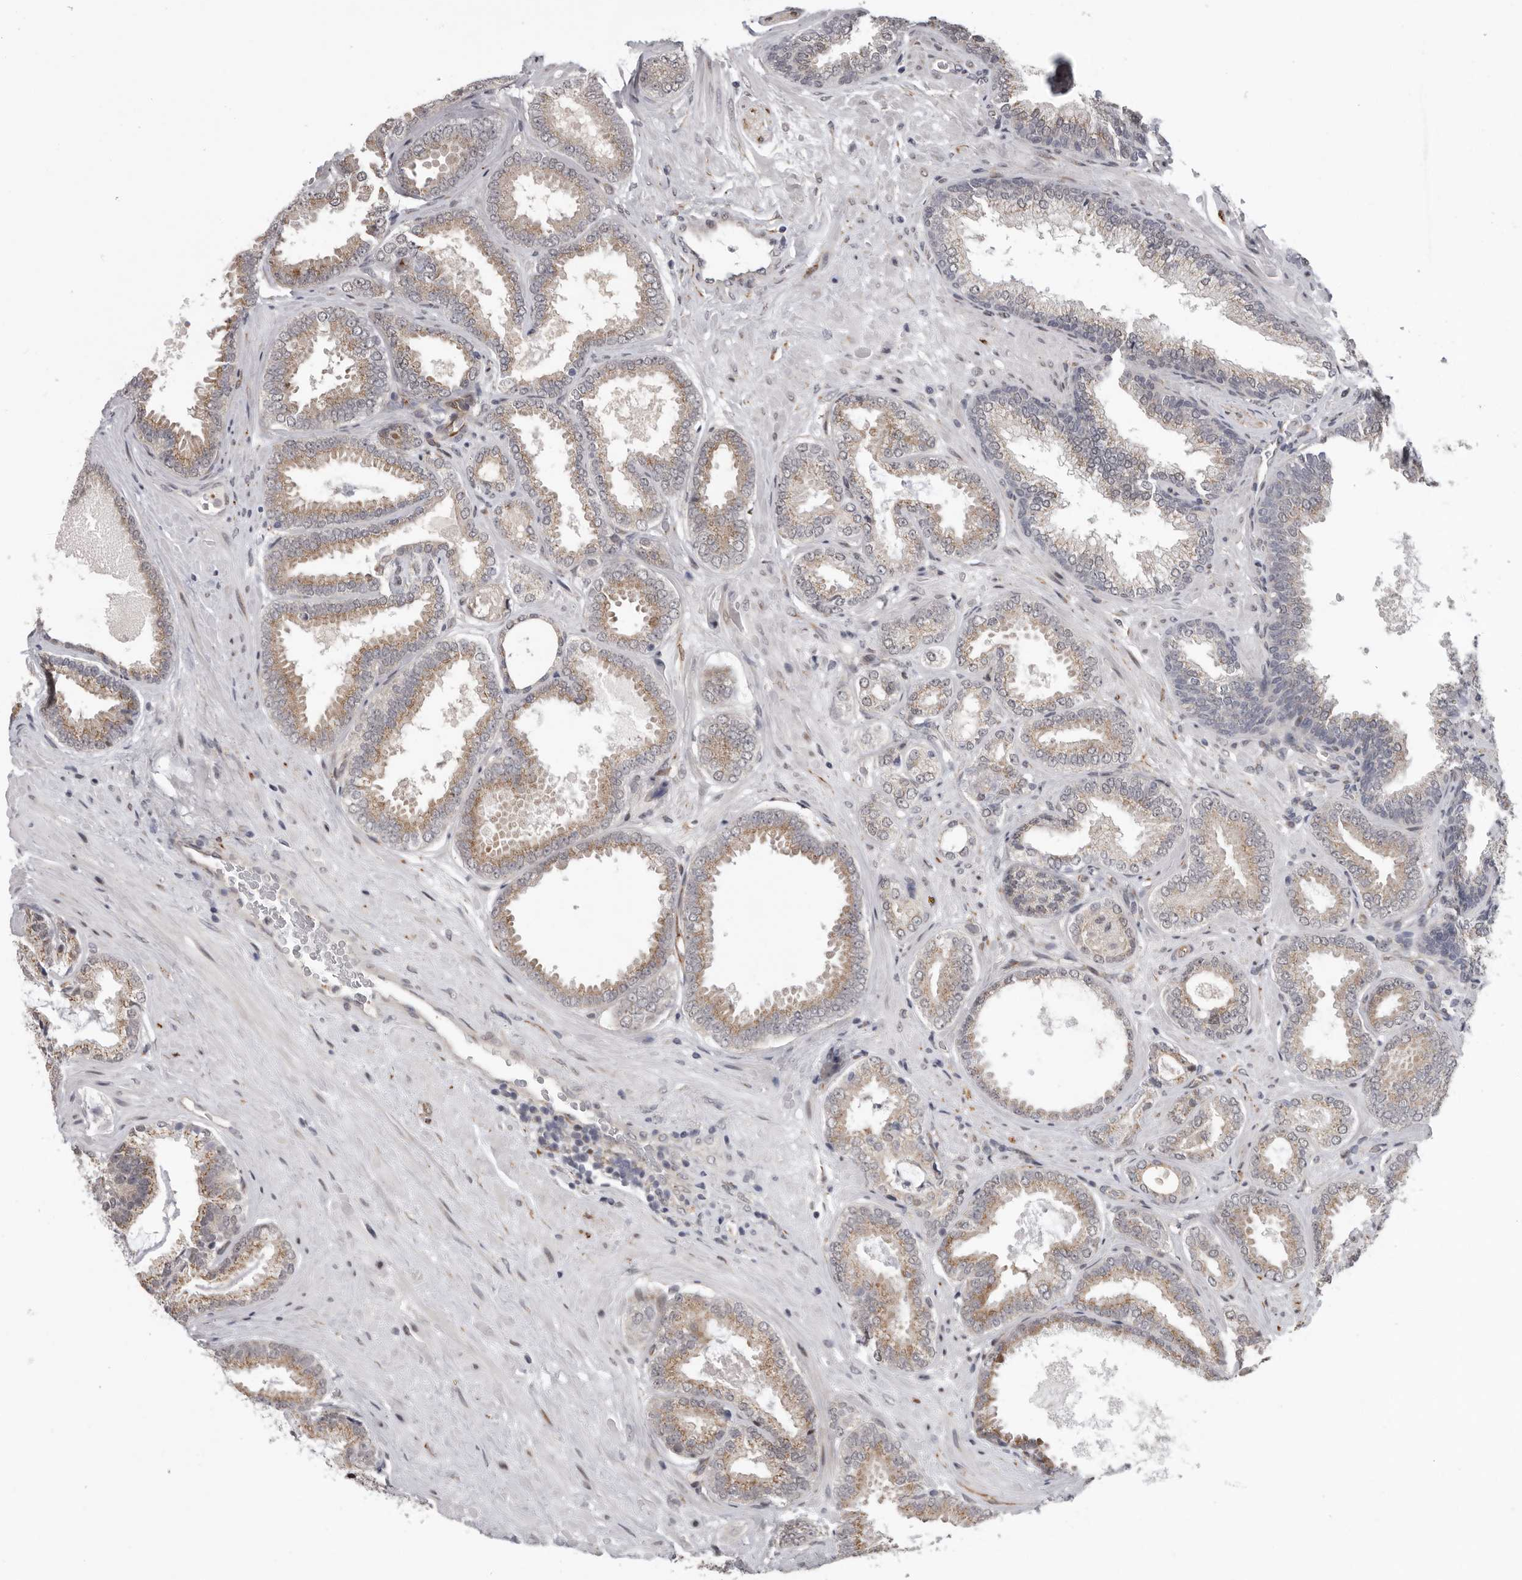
{"staining": {"intensity": "weak", "quantity": ">75%", "location": "cytoplasmic/membranous"}, "tissue": "prostate cancer", "cell_type": "Tumor cells", "image_type": "cancer", "snomed": [{"axis": "morphology", "description": "Adenocarcinoma, Low grade"}, {"axis": "topography", "description": "Prostate"}], "caption": "Immunohistochemical staining of prostate cancer (low-grade adenocarcinoma) displays low levels of weak cytoplasmic/membranous protein expression in about >75% of tumor cells.", "gene": "RALGPS2", "patient": {"sex": "male", "age": 71}}